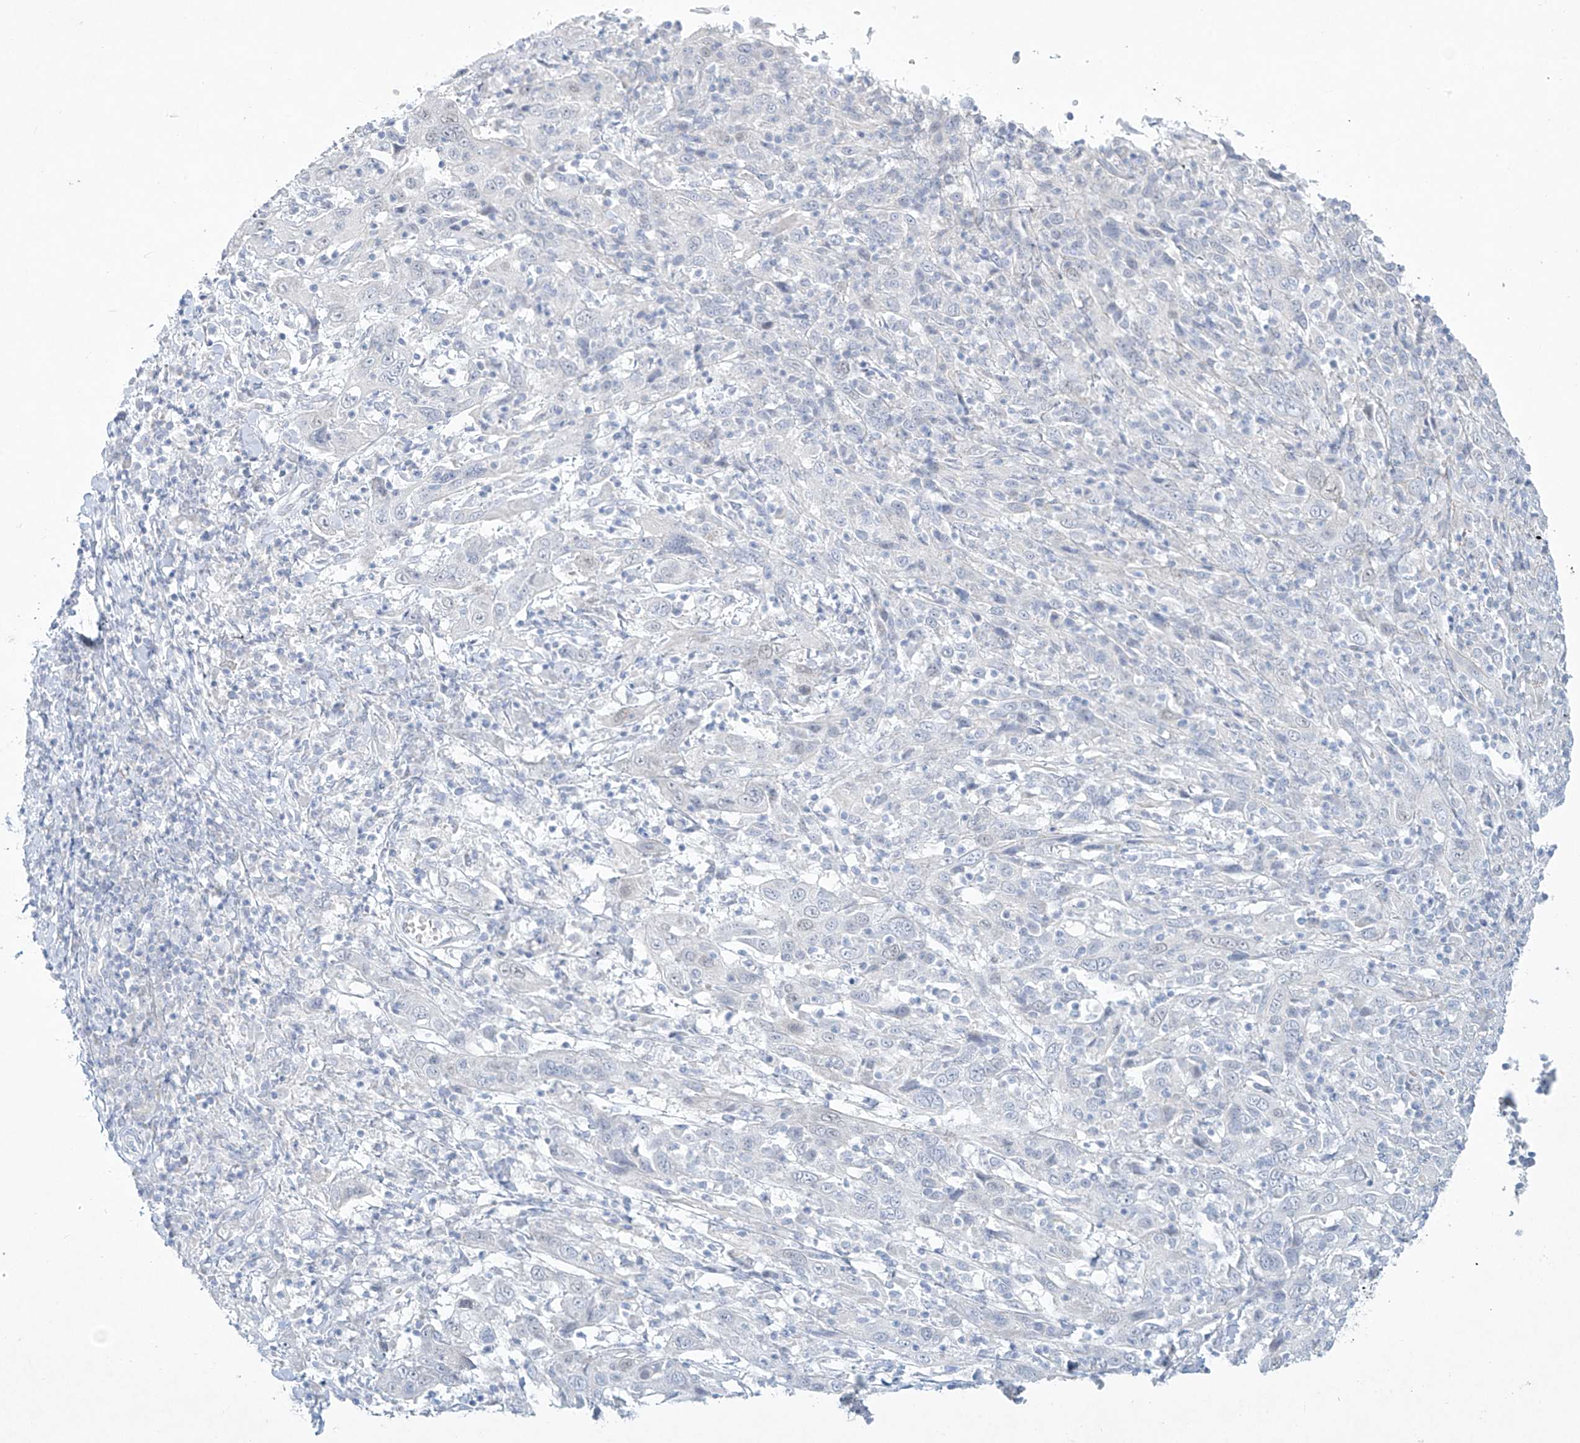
{"staining": {"intensity": "negative", "quantity": "none", "location": "none"}, "tissue": "cervical cancer", "cell_type": "Tumor cells", "image_type": "cancer", "snomed": [{"axis": "morphology", "description": "Squamous cell carcinoma, NOS"}, {"axis": "topography", "description": "Cervix"}], "caption": "A photomicrograph of cervical squamous cell carcinoma stained for a protein reveals no brown staining in tumor cells. (Immunohistochemistry, brightfield microscopy, high magnification).", "gene": "PAX6", "patient": {"sex": "female", "age": 46}}